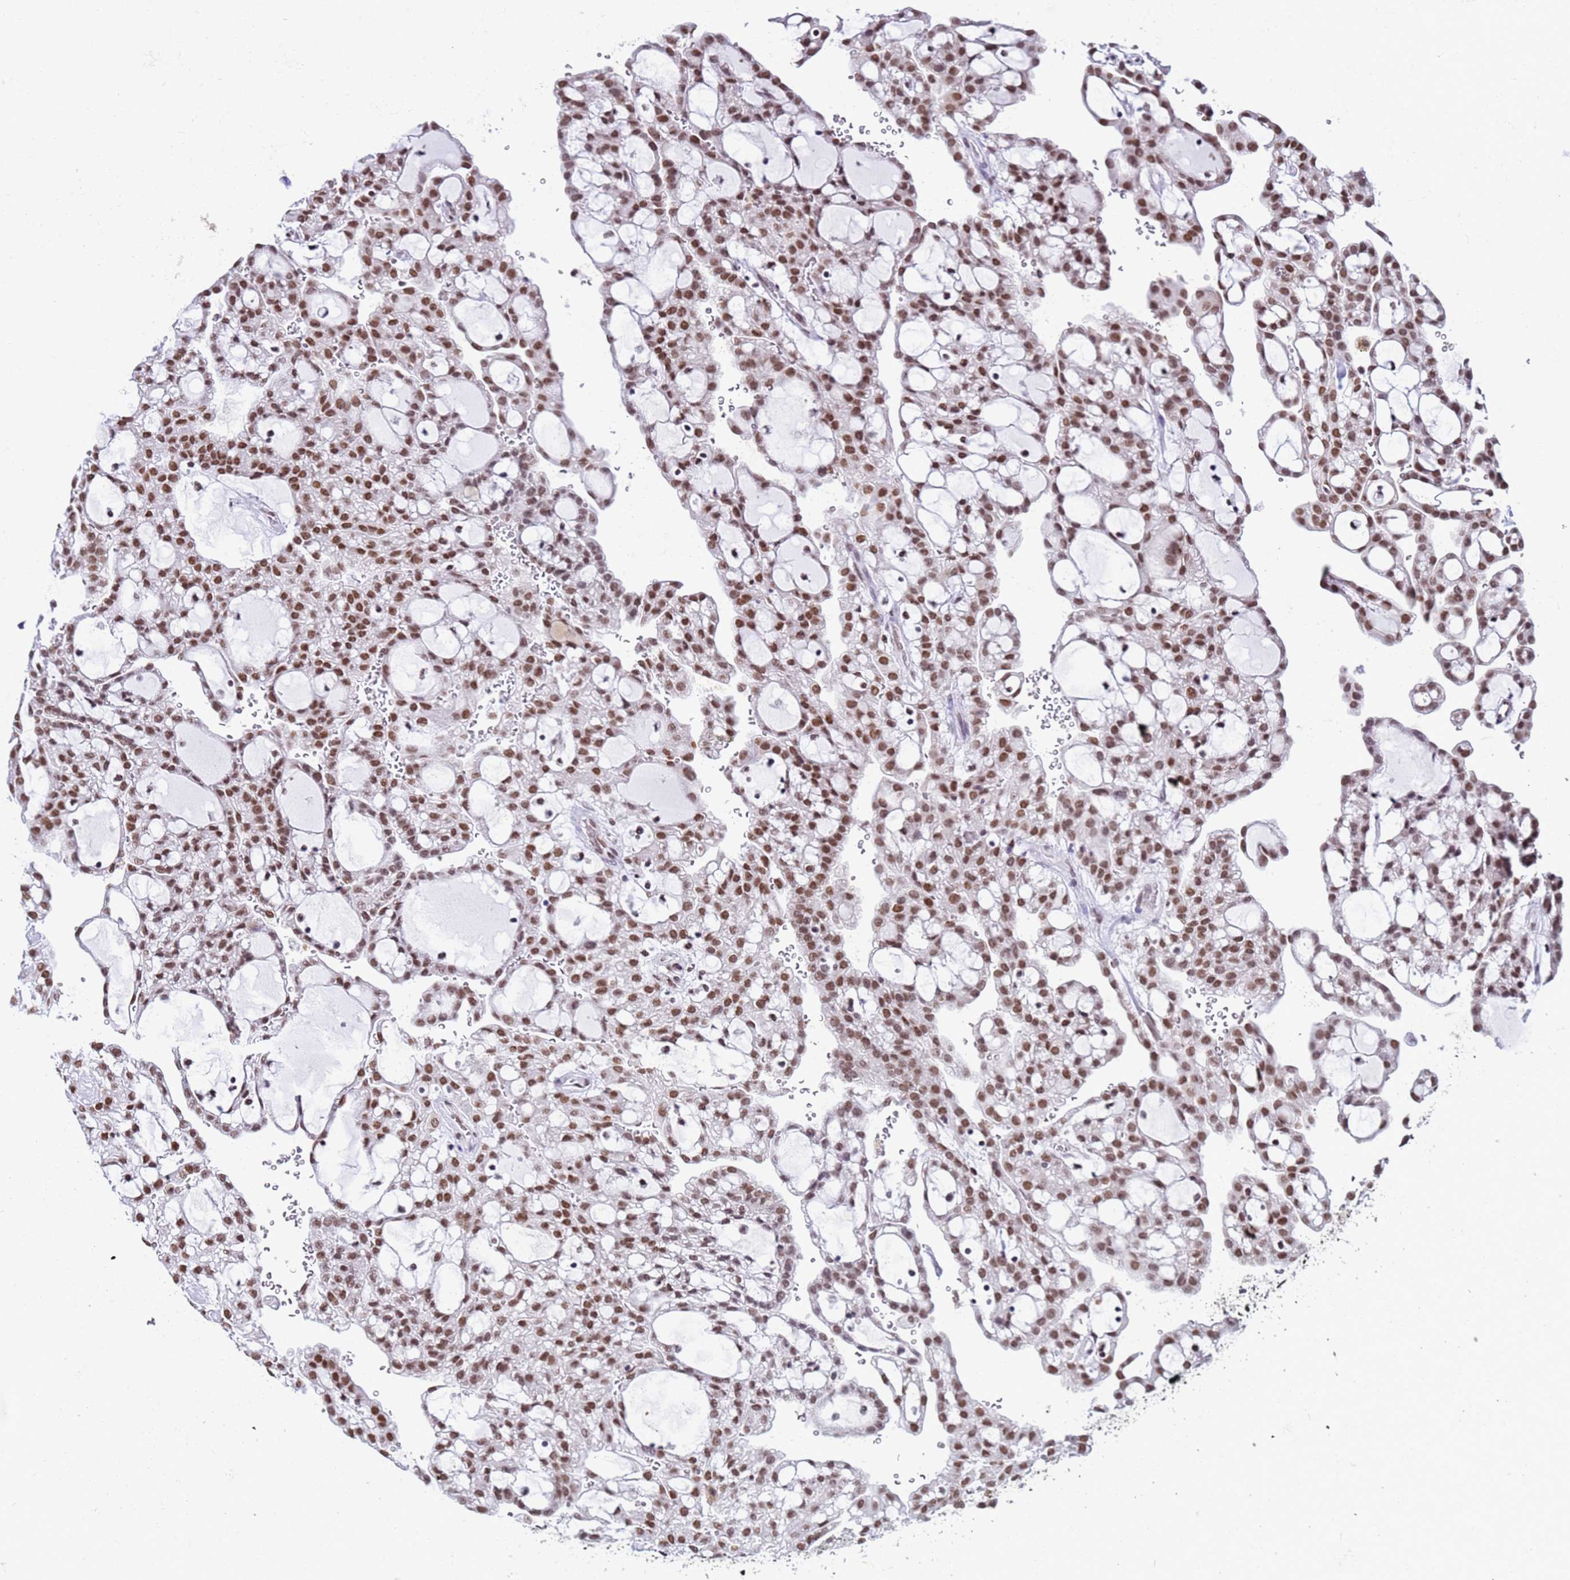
{"staining": {"intensity": "moderate", "quantity": ">75%", "location": "nuclear"}, "tissue": "renal cancer", "cell_type": "Tumor cells", "image_type": "cancer", "snomed": [{"axis": "morphology", "description": "Adenocarcinoma, NOS"}, {"axis": "topography", "description": "Kidney"}], "caption": "IHC image of neoplastic tissue: human renal cancer stained using immunohistochemistry (IHC) shows medium levels of moderate protein expression localized specifically in the nuclear of tumor cells, appearing as a nuclear brown color.", "gene": "FAM170B", "patient": {"sex": "male", "age": 63}}